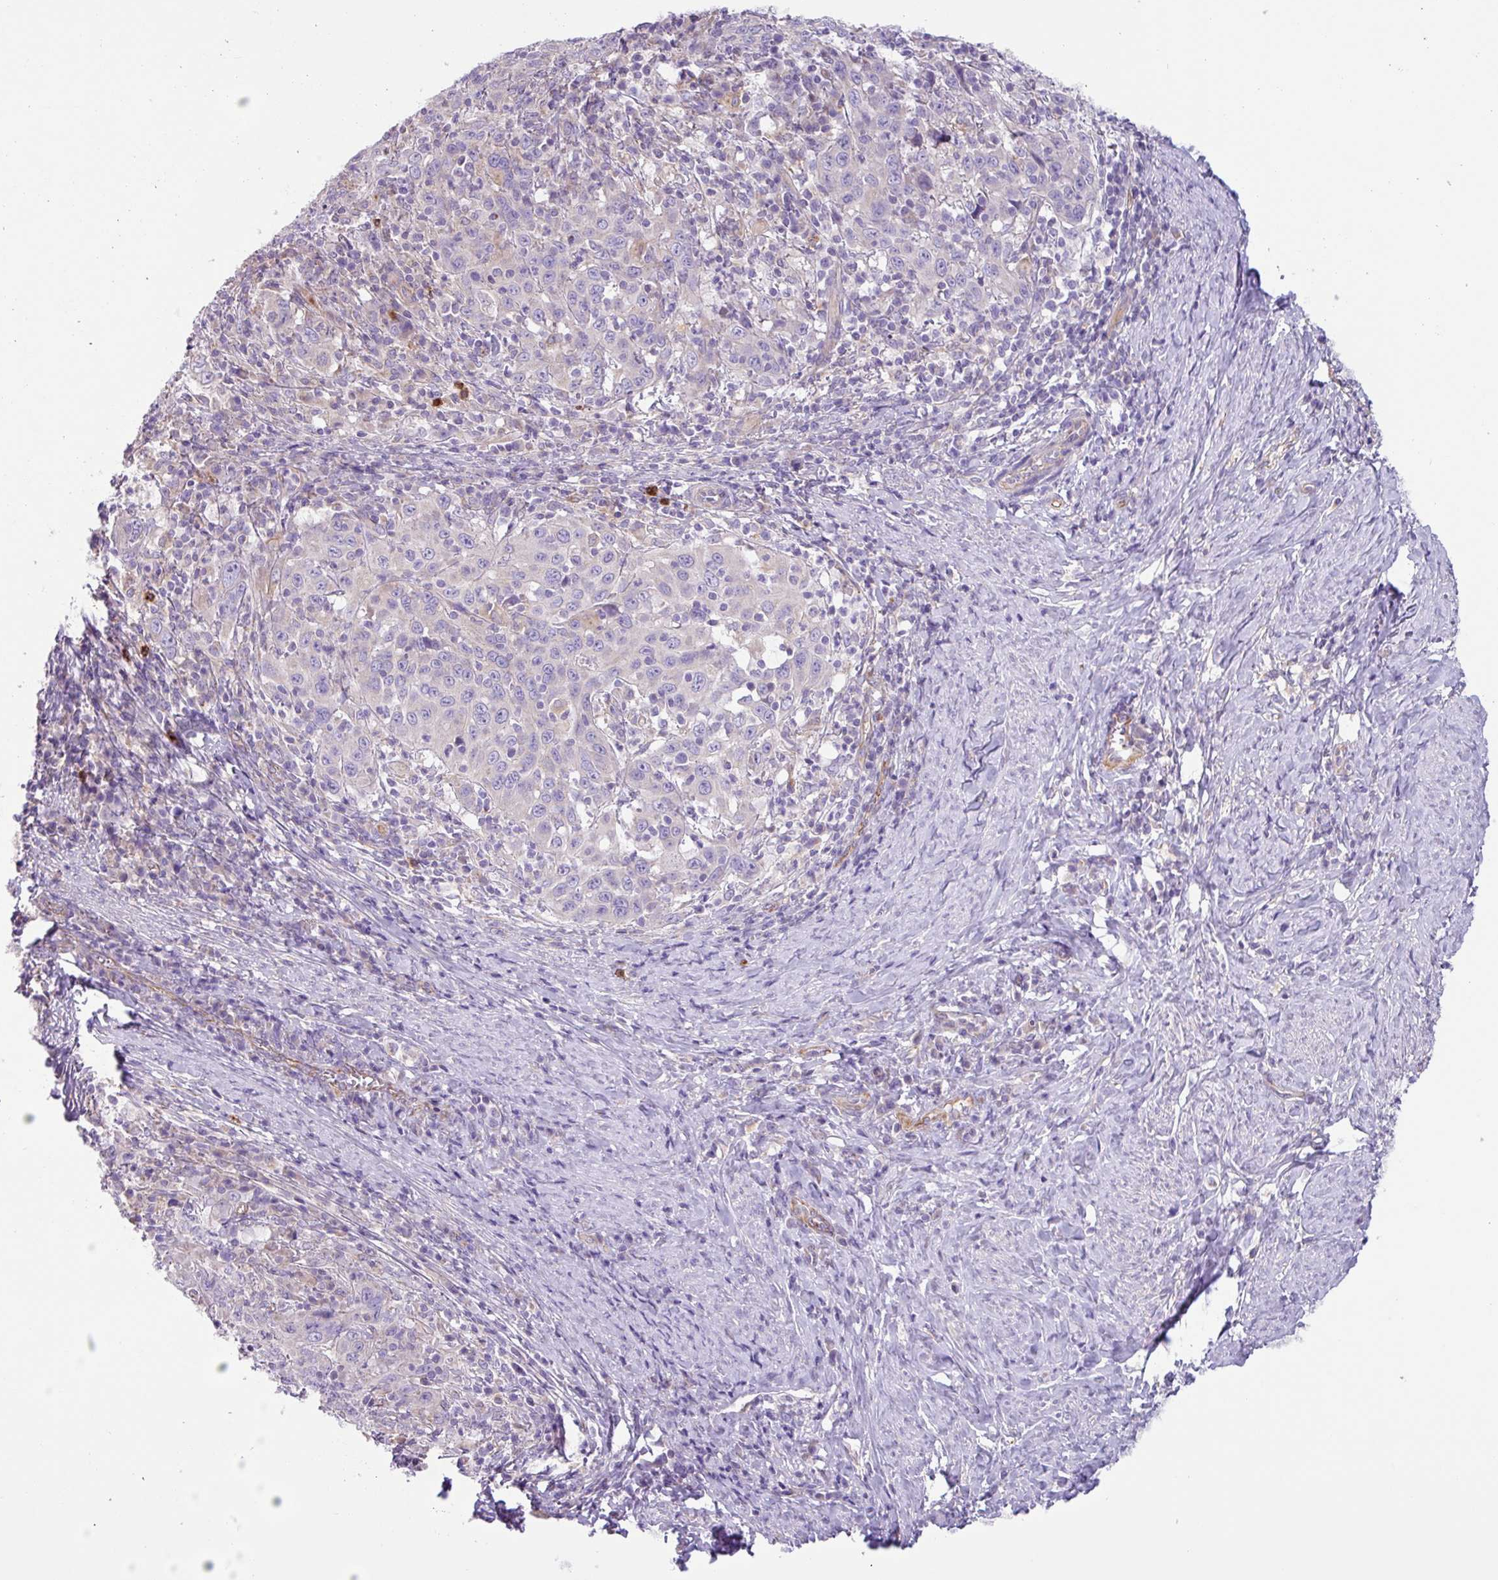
{"staining": {"intensity": "negative", "quantity": "none", "location": "none"}, "tissue": "cervical cancer", "cell_type": "Tumor cells", "image_type": "cancer", "snomed": [{"axis": "morphology", "description": "Squamous cell carcinoma, NOS"}, {"axis": "topography", "description": "Cervix"}], "caption": "Cervical squamous cell carcinoma was stained to show a protein in brown. There is no significant expression in tumor cells.", "gene": "MRM2", "patient": {"sex": "female", "age": 46}}